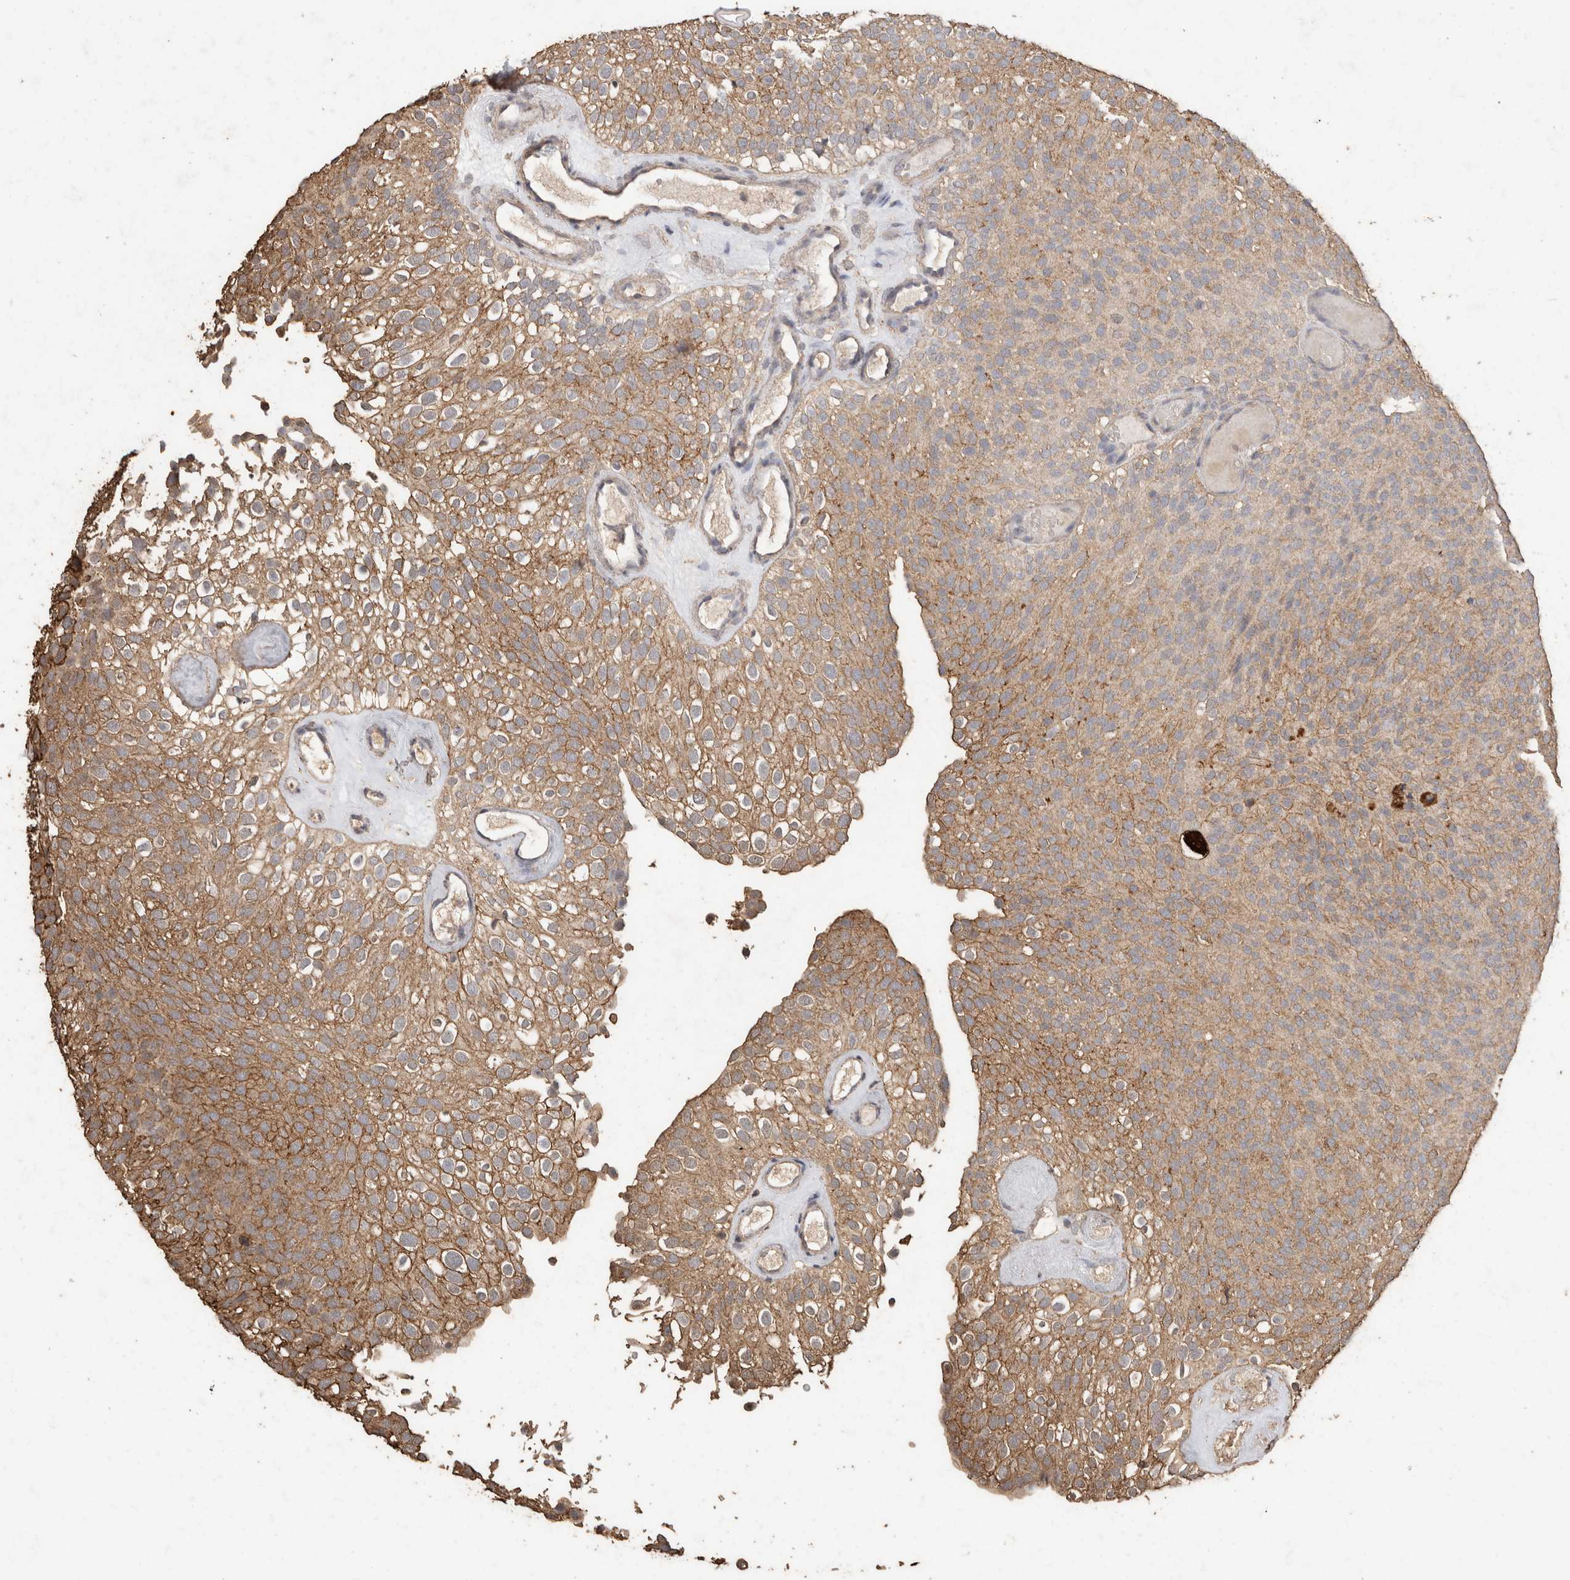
{"staining": {"intensity": "weak", "quantity": "25%-75%", "location": "cytoplasmic/membranous"}, "tissue": "urothelial cancer", "cell_type": "Tumor cells", "image_type": "cancer", "snomed": [{"axis": "morphology", "description": "Urothelial carcinoma, Low grade"}, {"axis": "topography", "description": "Urinary bladder"}], "caption": "The immunohistochemical stain highlights weak cytoplasmic/membranous staining in tumor cells of low-grade urothelial carcinoma tissue.", "gene": "CX3CL1", "patient": {"sex": "male", "age": 78}}